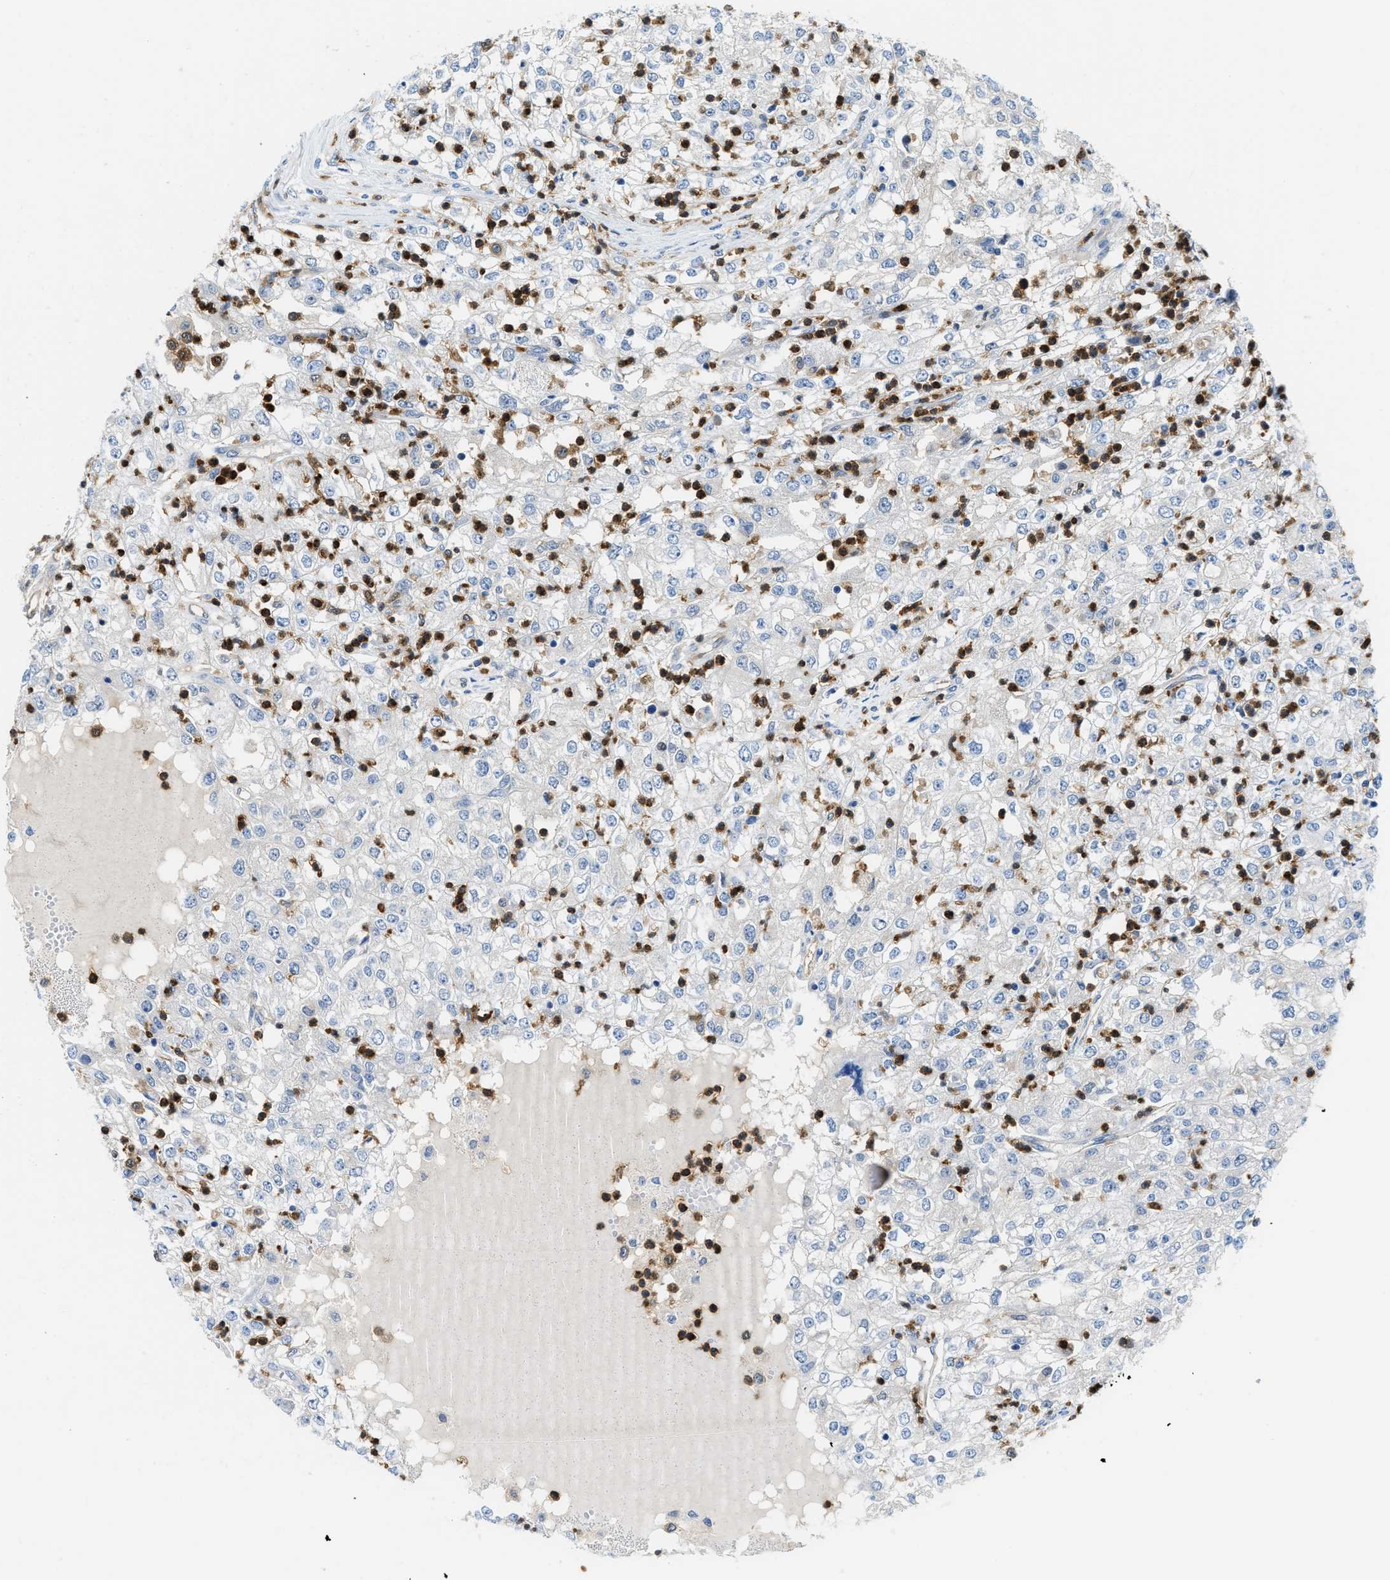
{"staining": {"intensity": "negative", "quantity": "none", "location": "none"}, "tissue": "renal cancer", "cell_type": "Tumor cells", "image_type": "cancer", "snomed": [{"axis": "morphology", "description": "Adenocarcinoma, NOS"}, {"axis": "topography", "description": "Kidney"}], "caption": "Immunohistochemical staining of renal adenocarcinoma demonstrates no significant expression in tumor cells. (Stains: DAB (3,3'-diaminobenzidine) immunohistochemistry with hematoxylin counter stain, Microscopy: brightfield microscopy at high magnification).", "gene": "LTA4H", "patient": {"sex": "female", "age": 54}}